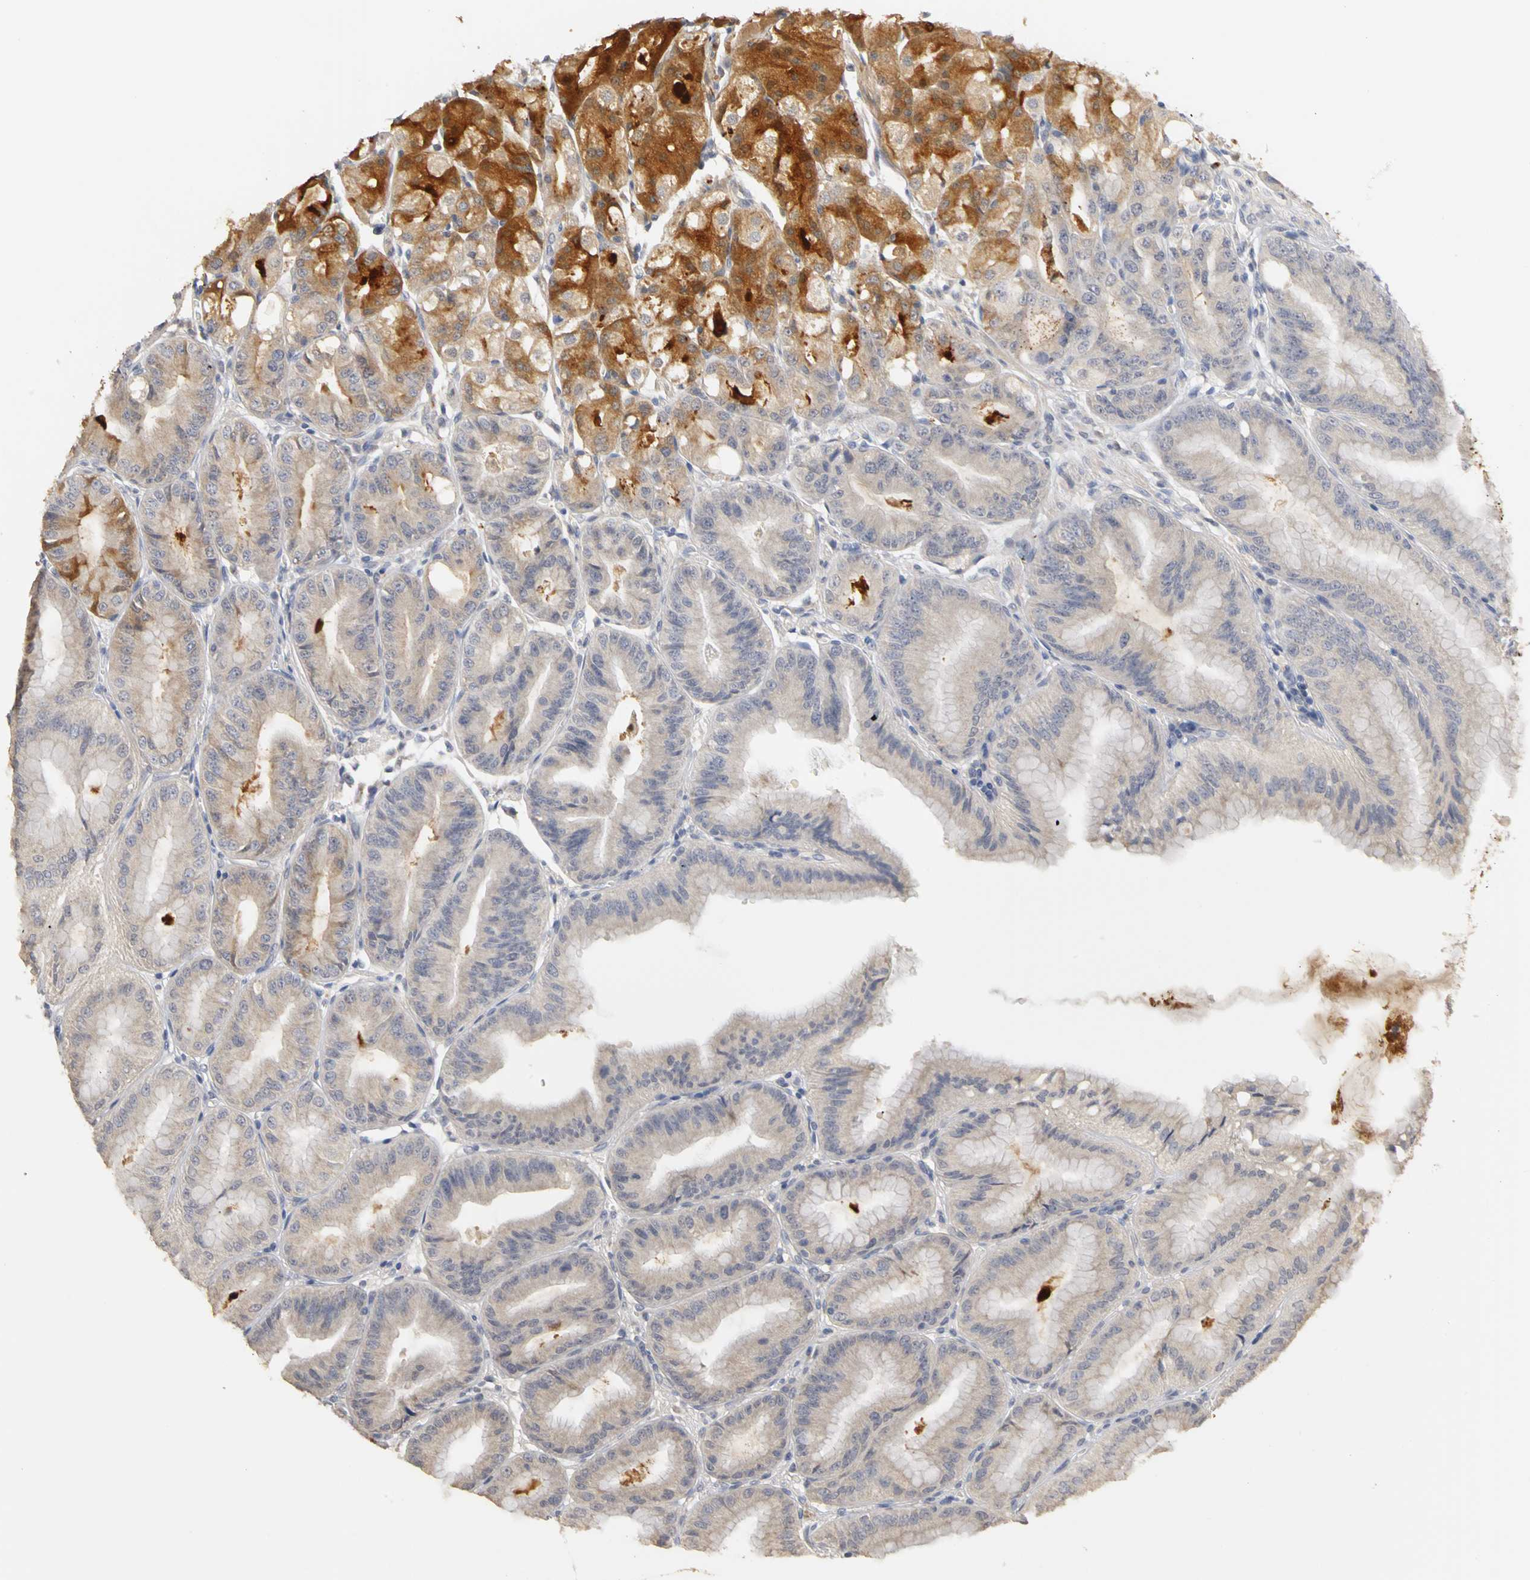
{"staining": {"intensity": "strong", "quantity": "25%-75%", "location": "cytoplasmic/membranous"}, "tissue": "stomach", "cell_type": "Glandular cells", "image_type": "normal", "snomed": [{"axis": "morphology", "description": "Normal tissue, NOS"}, {"axis": "topography", "description": "Stomach, lower"}], "caption": "Strong cytoplasmic/membranous protein expression is present in approximately 25%-75% of glandular cells in stomach. The staining was performed using DAB (3,3'-diaminobenzidine) to visualize the protein expression in brown, while the nuclei were stained in blue with hematoxylin (Magnification: 20x).", "gene": "PGR", "patient": {"sex": "male", "age": 71}}